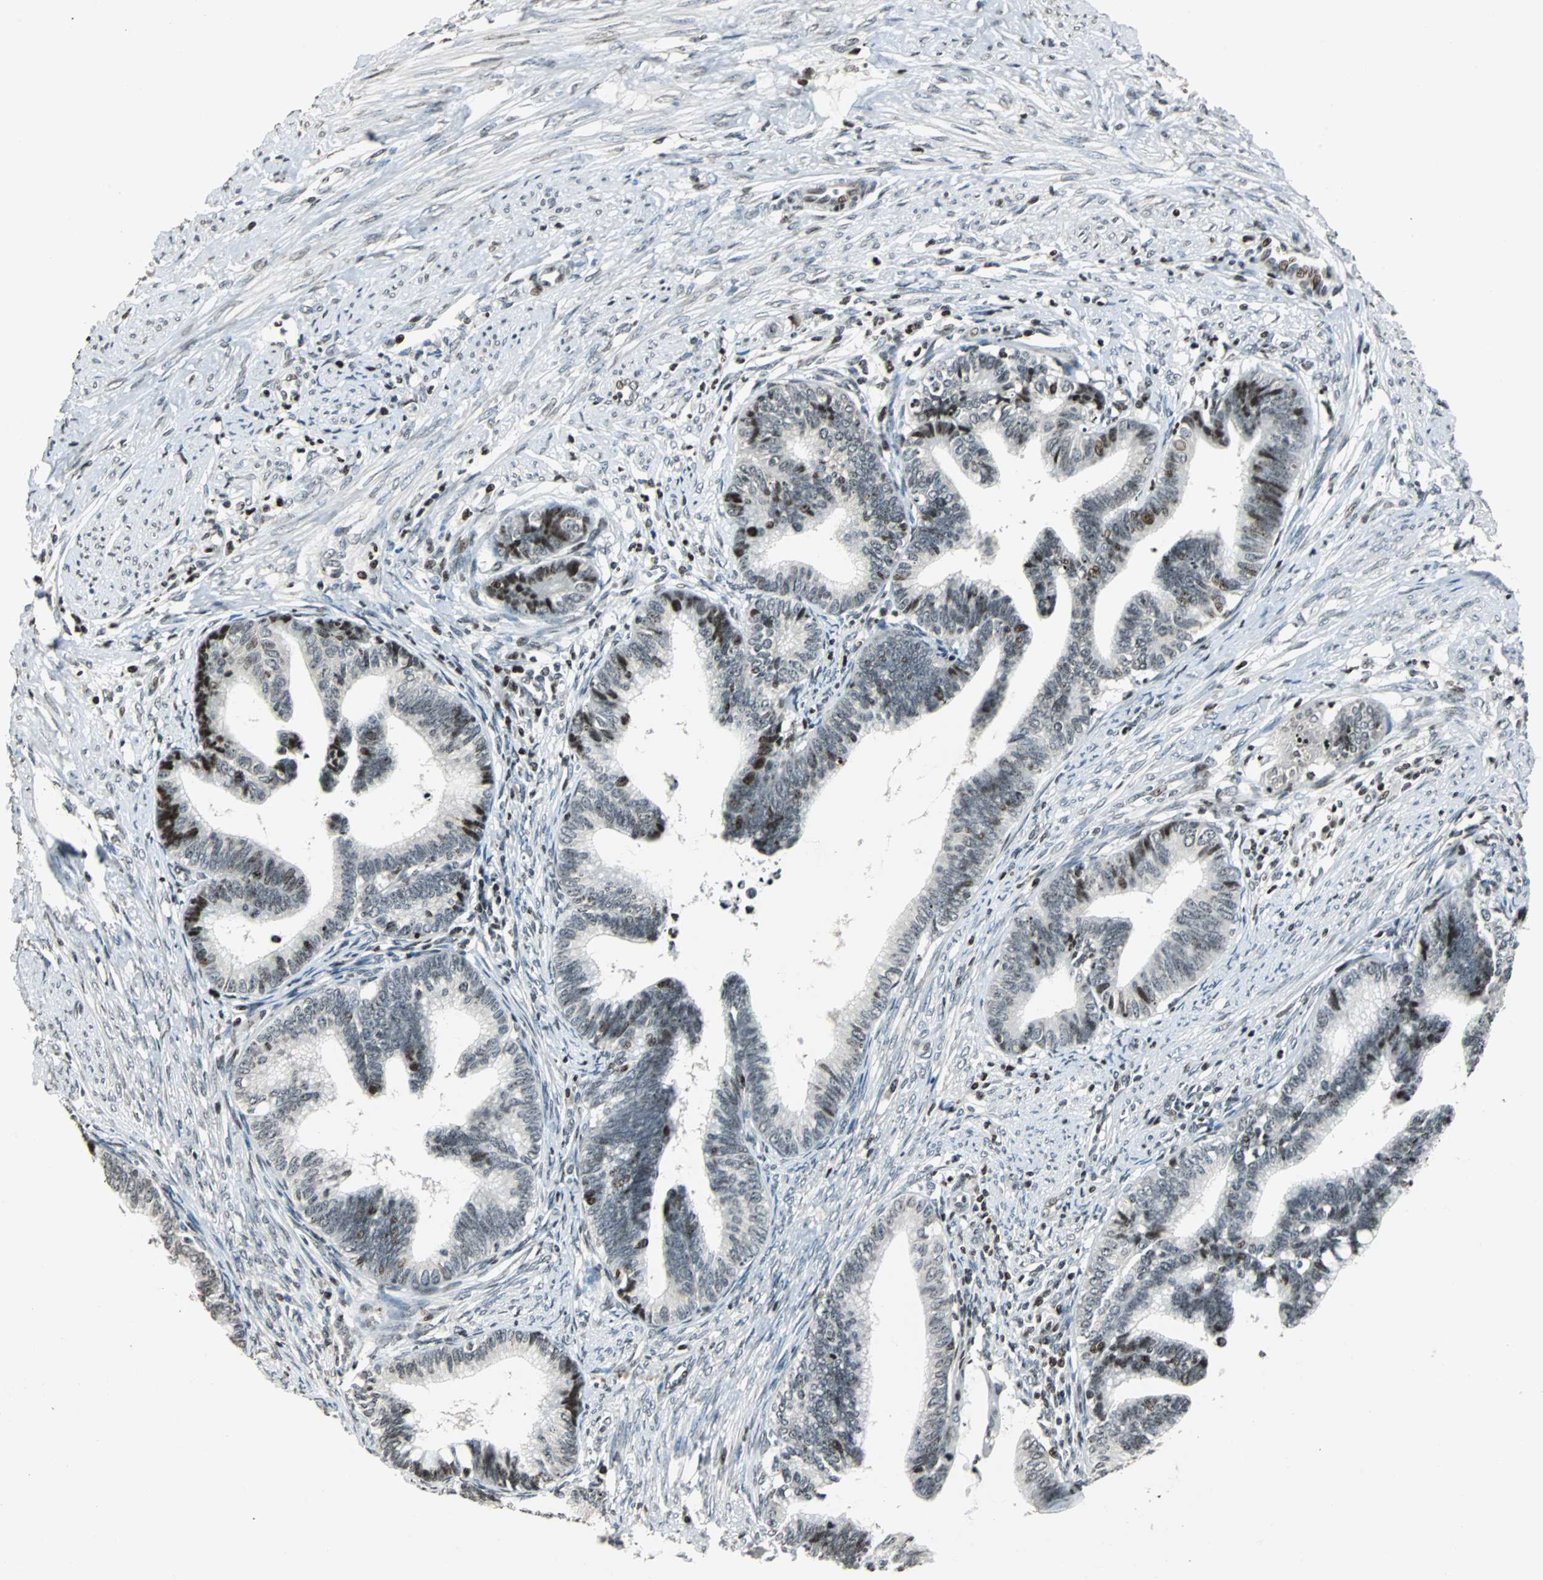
{"staining": {"intensity": "strong", "quantity": "<25%", "location": "nuclear"}, "tissue": "cervical cancer", "cell_type": "Tumor cells", "image_type": "cancer", "snomed": [{"axis": "morphology", "description": "Adenocarcinoma, NOS"}, {"axis": "topography", "description": "Cervix"}], "caption": "Protein positivity by immunohistochemistry shows strong nuclear positivity in approximately <25% of tumor cells in cervical adenocarcinoma. (DAB = brown stain, brightfield microscopy at high magnification).", "gene": "PAXIP1", "patient": {"sex": "female", "age": 36}}